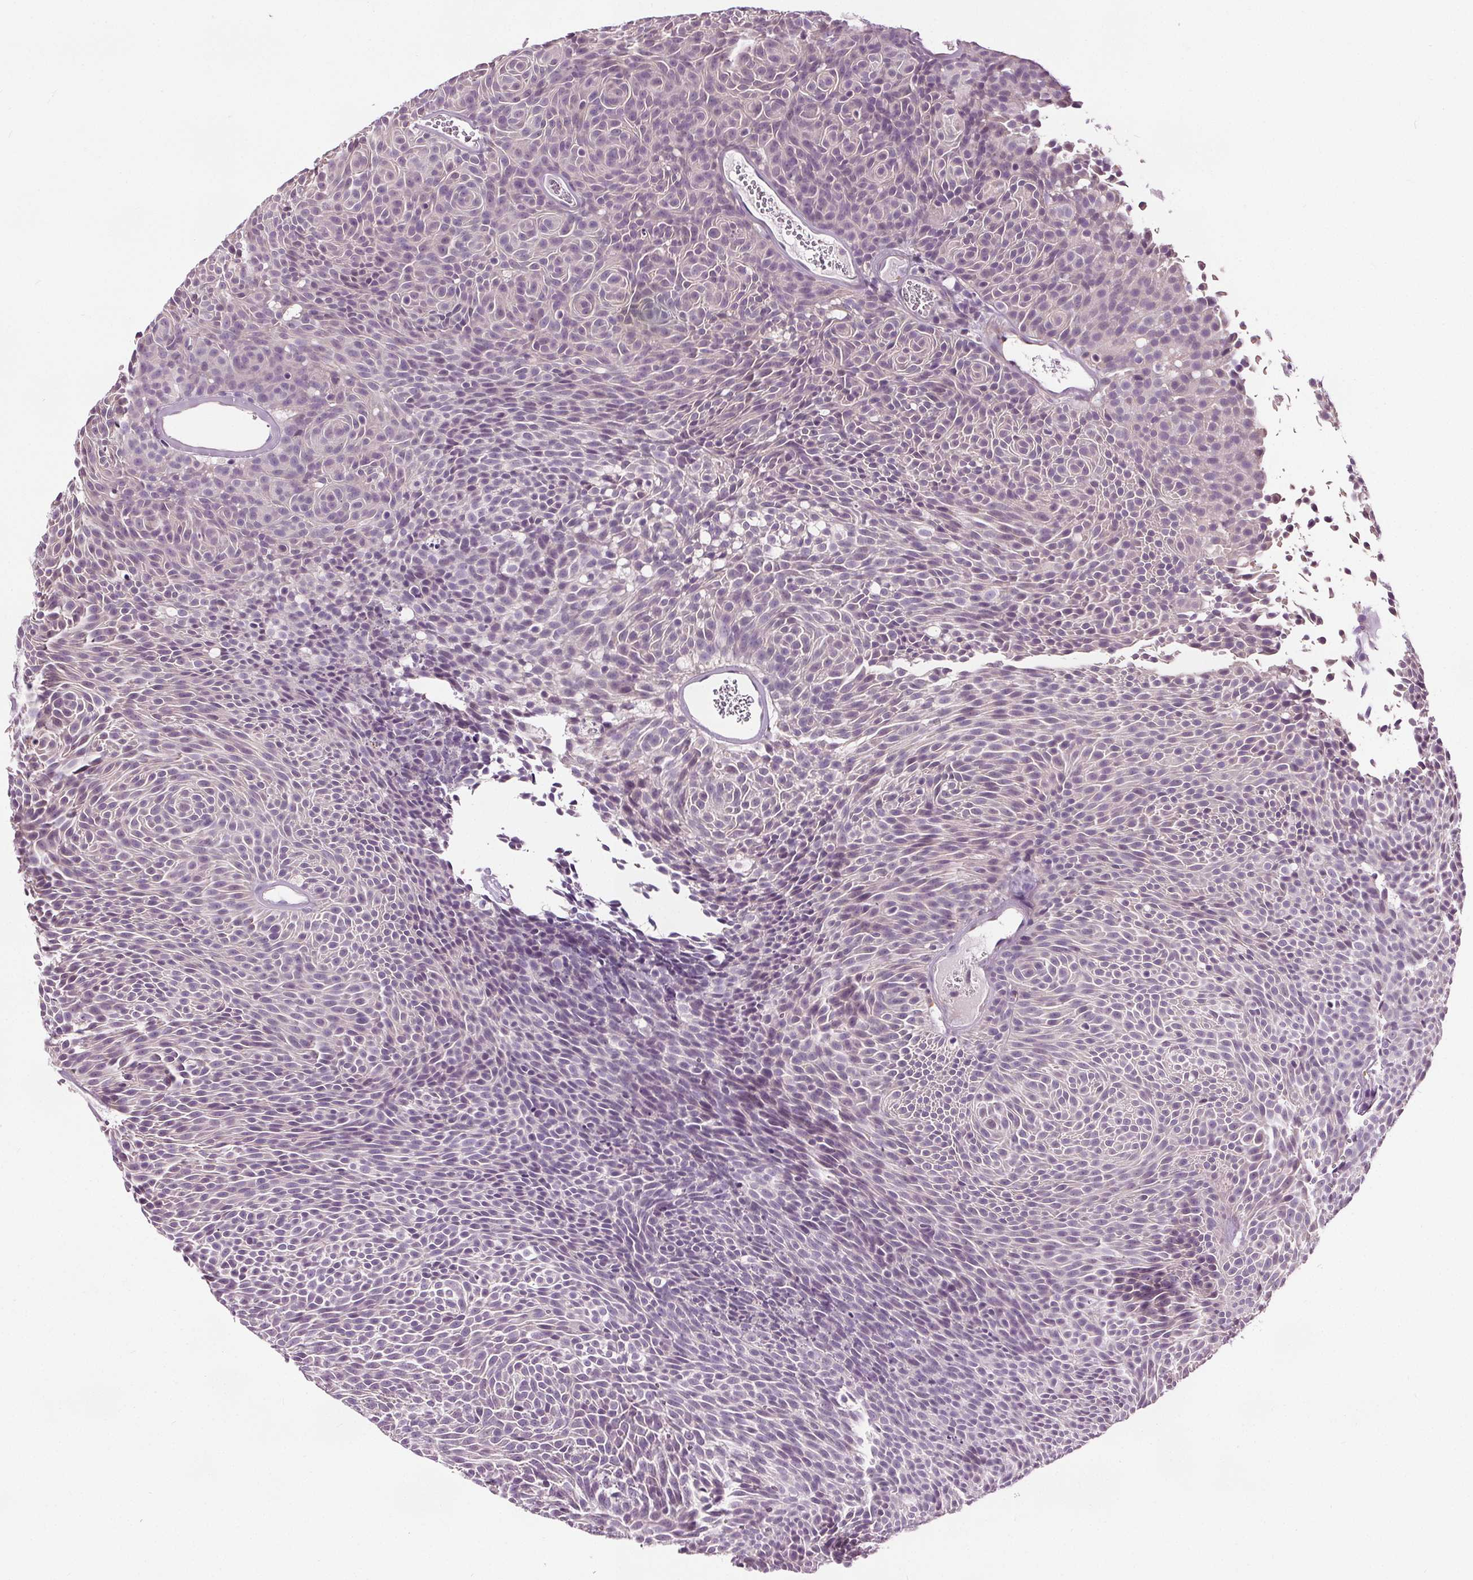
{"staining": {"intensity": "negative", "quantity": "none", "location": "none"}, "tissue": "urothelial cancer", "cell_type": "Tumor cells", "image_type": "cancer", "snomed": [{"axis": "morphology", "description": "Urothelial carcinoma, Low grade"}, {"axis": "topography", "description": "Urinary bladder"}], "caption": "High magnification brightfield microscopy of urothelial cancer stained with DAB (3,3'-diaminobenzidine) (brown) and counterstained with hematoxylin (blue): tumor cells show no significant staining.", "gene": "RASA1", "patient": {"sex": "male", "age": 77}}